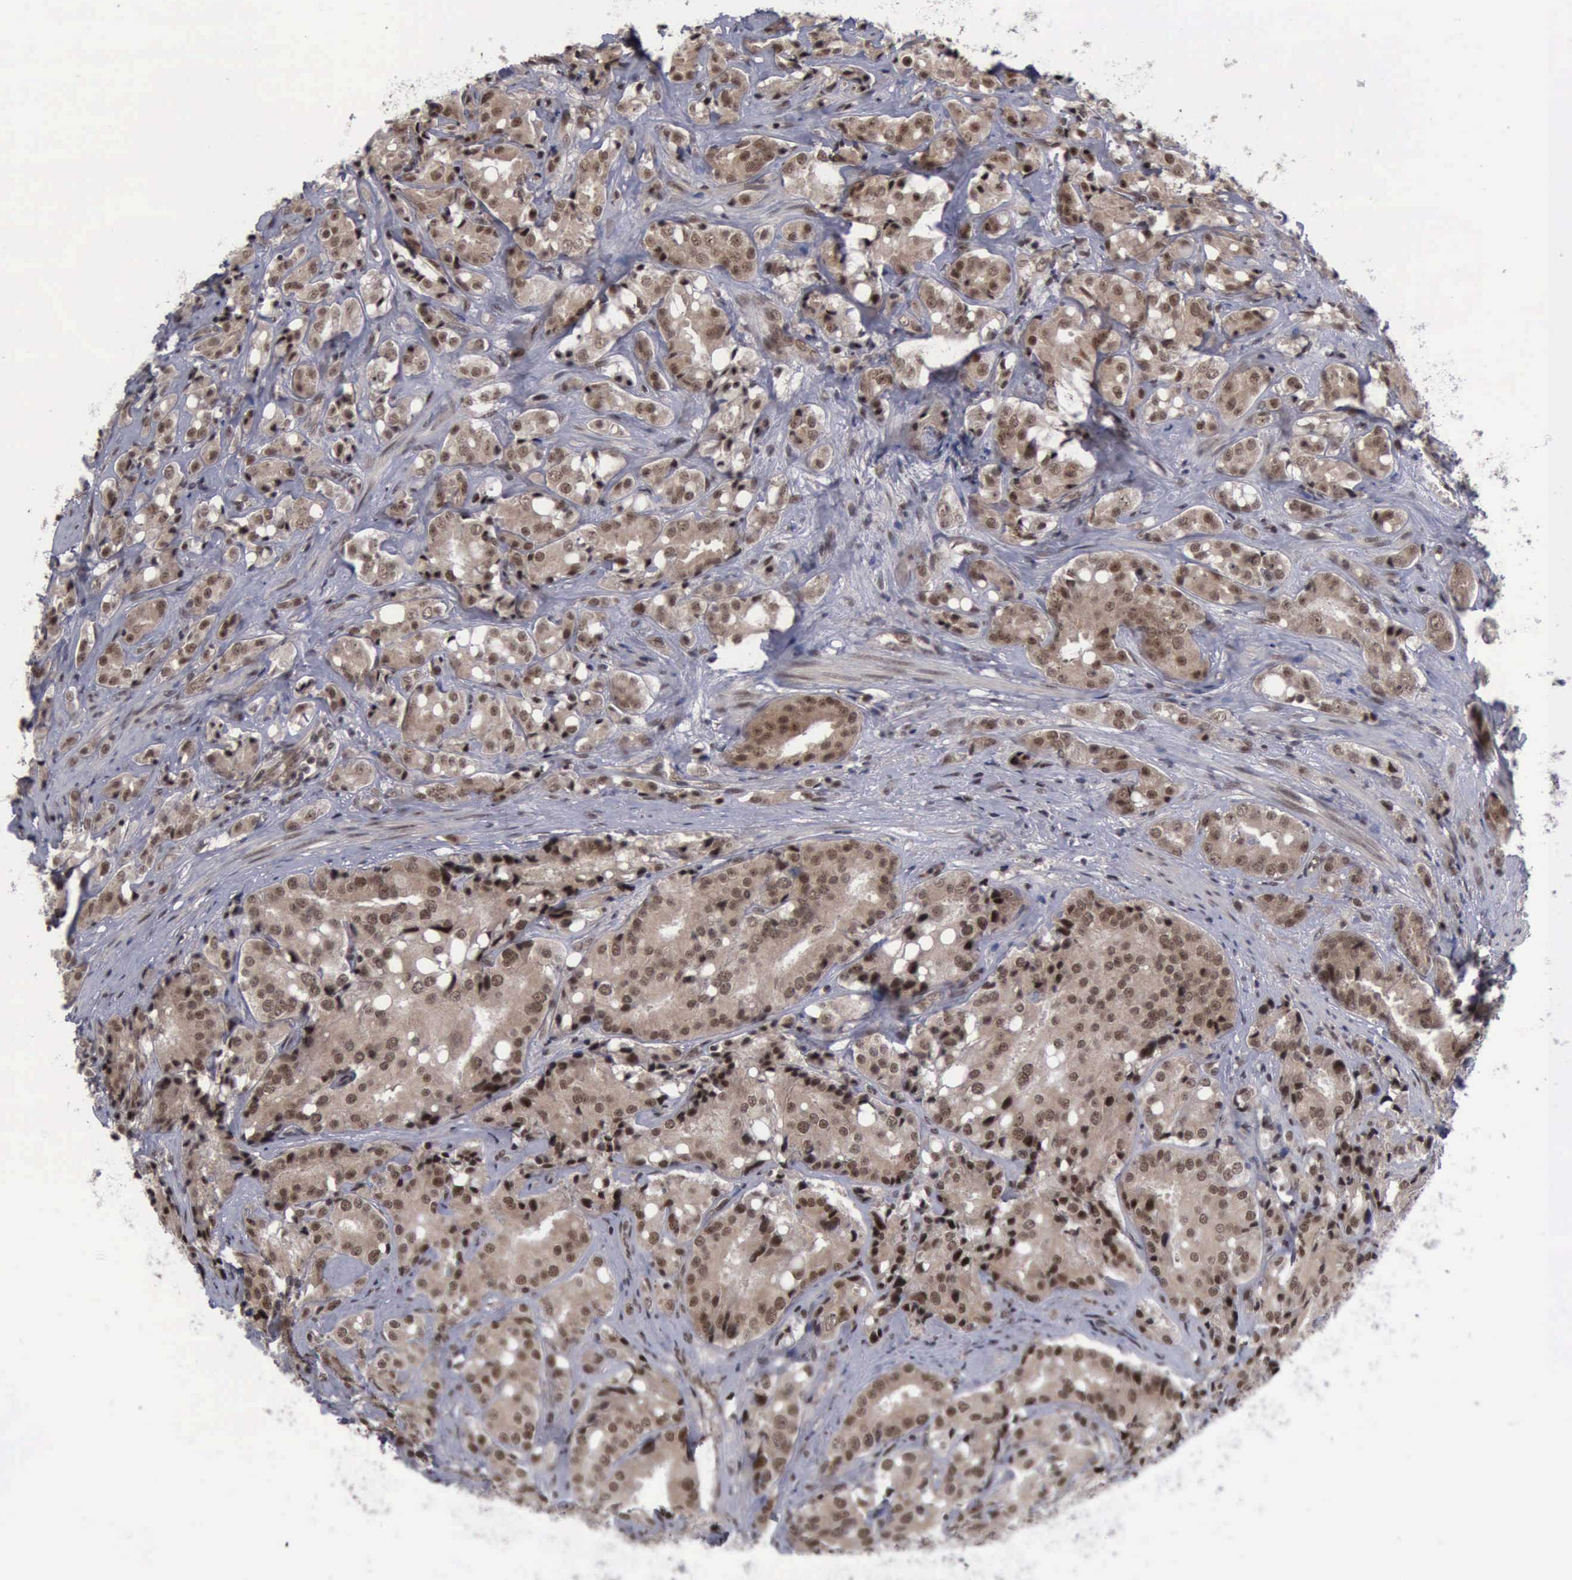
{"staining": {"intensity": "moderate", "quantity": ">75%", "location": "cytoplasmic/membranous,nuclear"}, "tissue": "prostate cancer", "cell_type": "Tumor cells", "image_type": "cancer", "snomed": [{"axis": "morphology", "description": "Adenocarcinoma, High grade"}, {"axis": "topography", "description": "Prostate"}], "caption": "Immunohistochemistry image of neoplastic tissue: human prostate cancer stained using immunohistochemistry (IHC) reveals medium levels of moderate protein expression localized specifically in the cytoplasmic/membranous and nuclear of tumor cells, appearing as a cytoplasmic/membranous and nuclear brown color.", "gene": "ATM", "patient": {"sex": "male", "age": 68}}